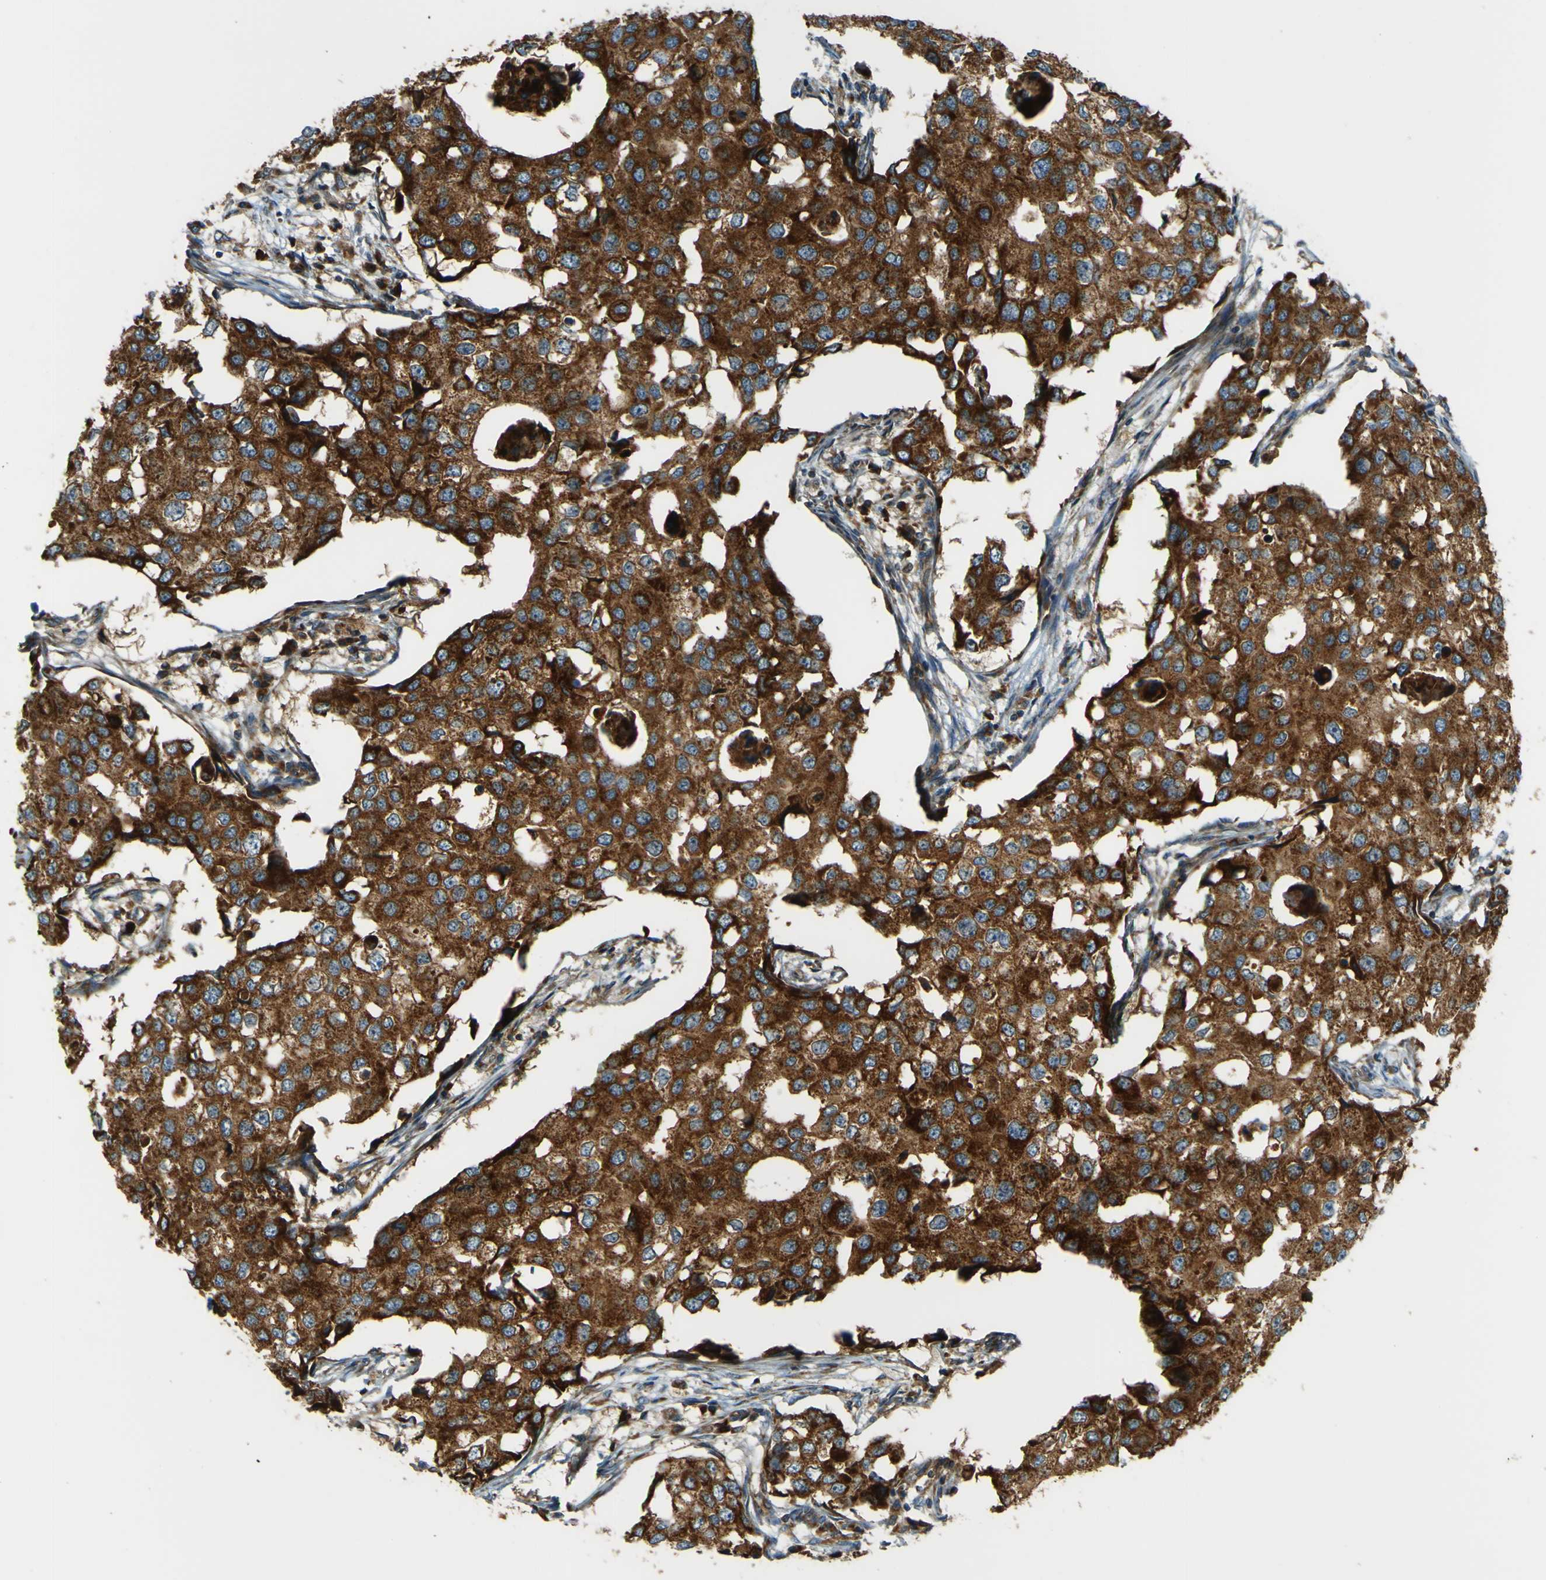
{"staining": {"intensity": "strong", "quantity": ">75%", "location": "cytoplasmic/membranous"}, "tissue": "breast cancer", "cell_type": "Tumor cells", "image_type": "cancer", "snomed": [{"axis": "morphology", "description": "Duct carcinoma"}, {"axis": "topography", "description": "Breast"}], "caption": "An image showing strong cytoplasmic/membranous staining in about >75% of tumor cells in breast cancer, as visualized by brown immunohistochemical staining.", "gene": "DNAJC5", "patient": {"sex": "female", "age": 27}}